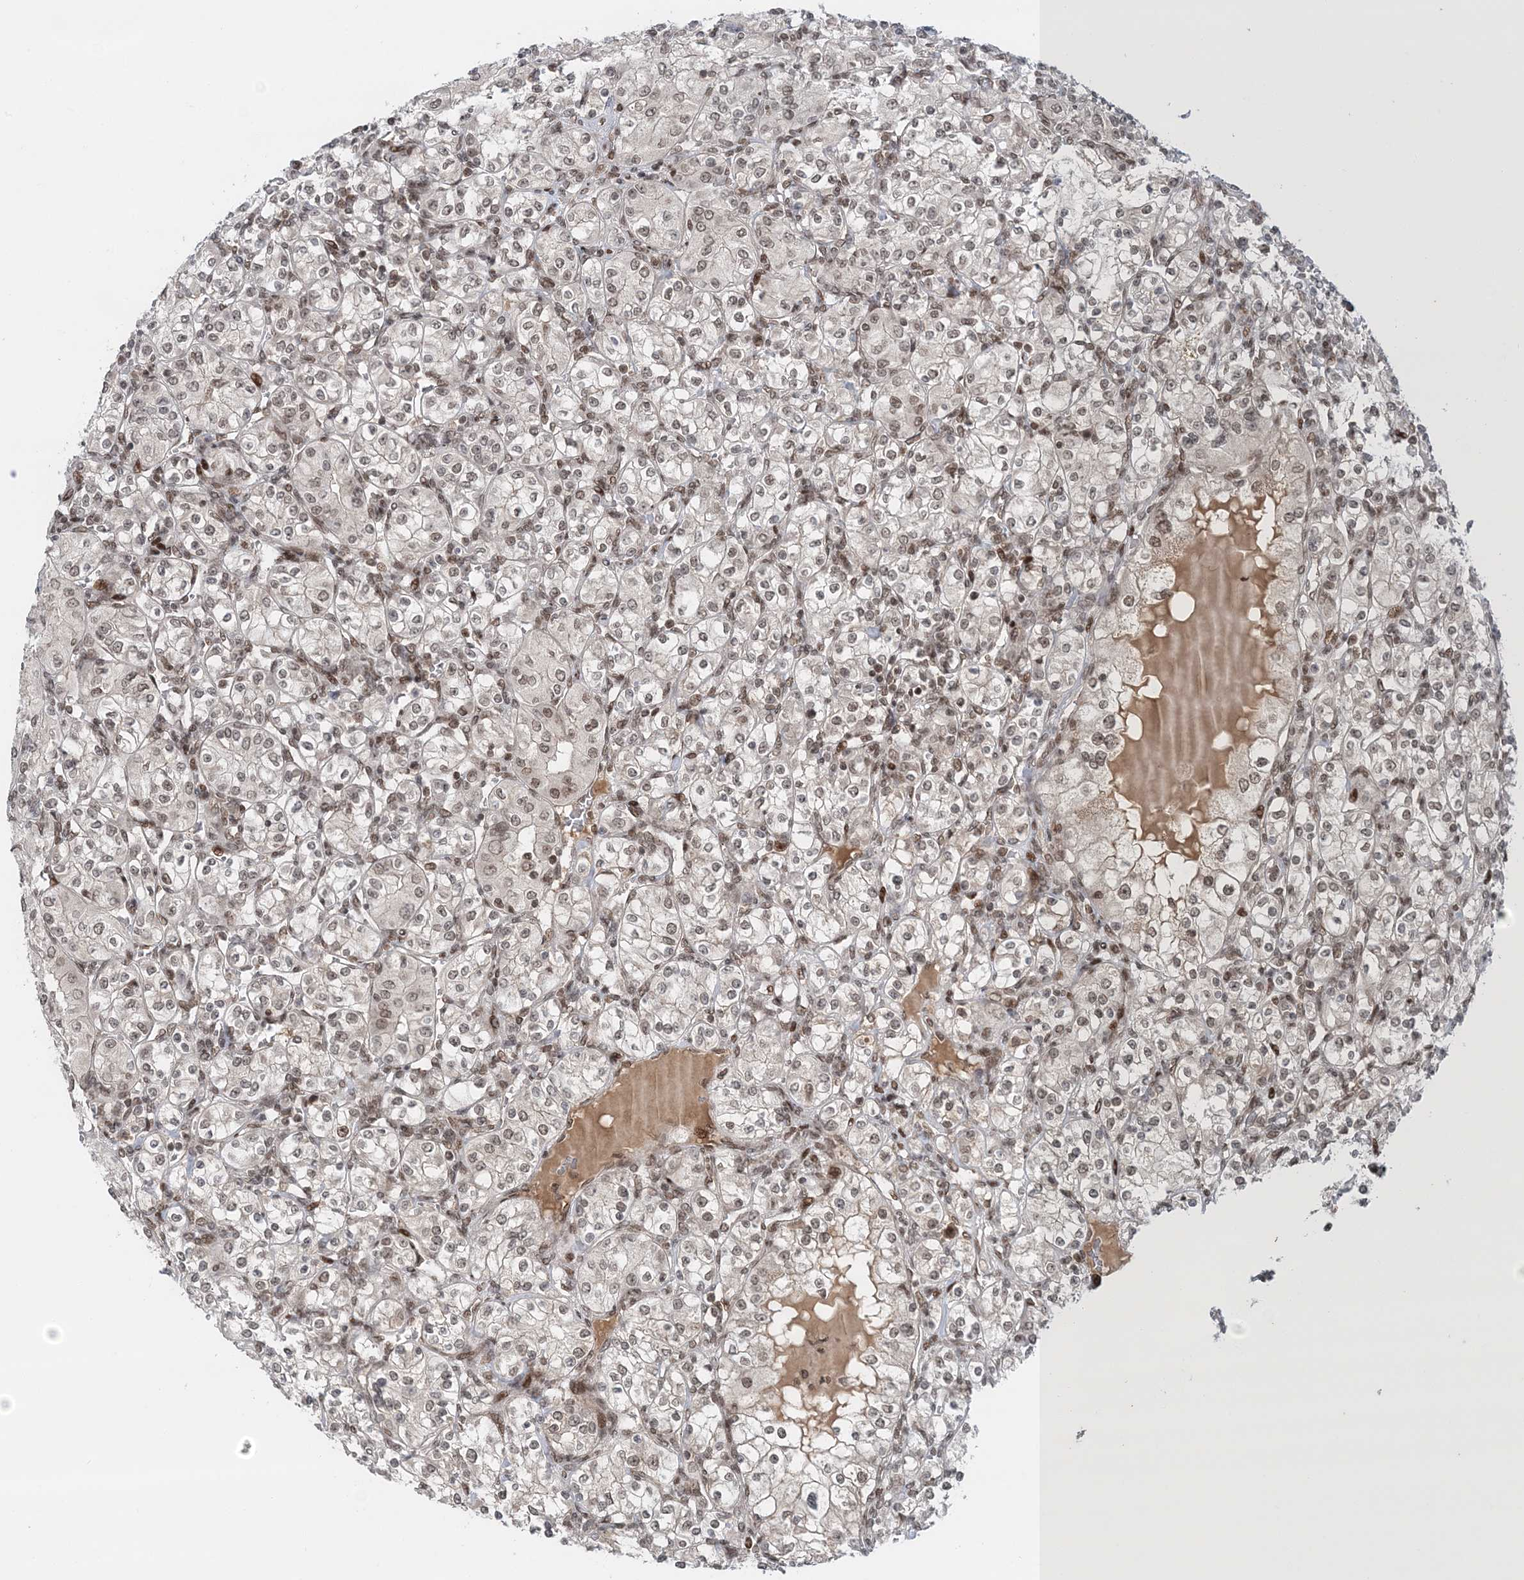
{"staining": {"intensity": "weak", "quantity": "25%-75%", "location": "nuclear"}, "tissue": "renal cancer", "cell_type": "Tumor cells", "image_type": "cancer", "snomed": [{"axis": "morphology", "description": "Adenocarcinoma, NOS"}, {"axis": "topography", "description": "Kidney"}], "caption": "A brown stain shows weak nuclear expression of a protein in renal cancer tumor cells.", "gene": "NOA1", "patient": {"sex": "male", "age": 77}}